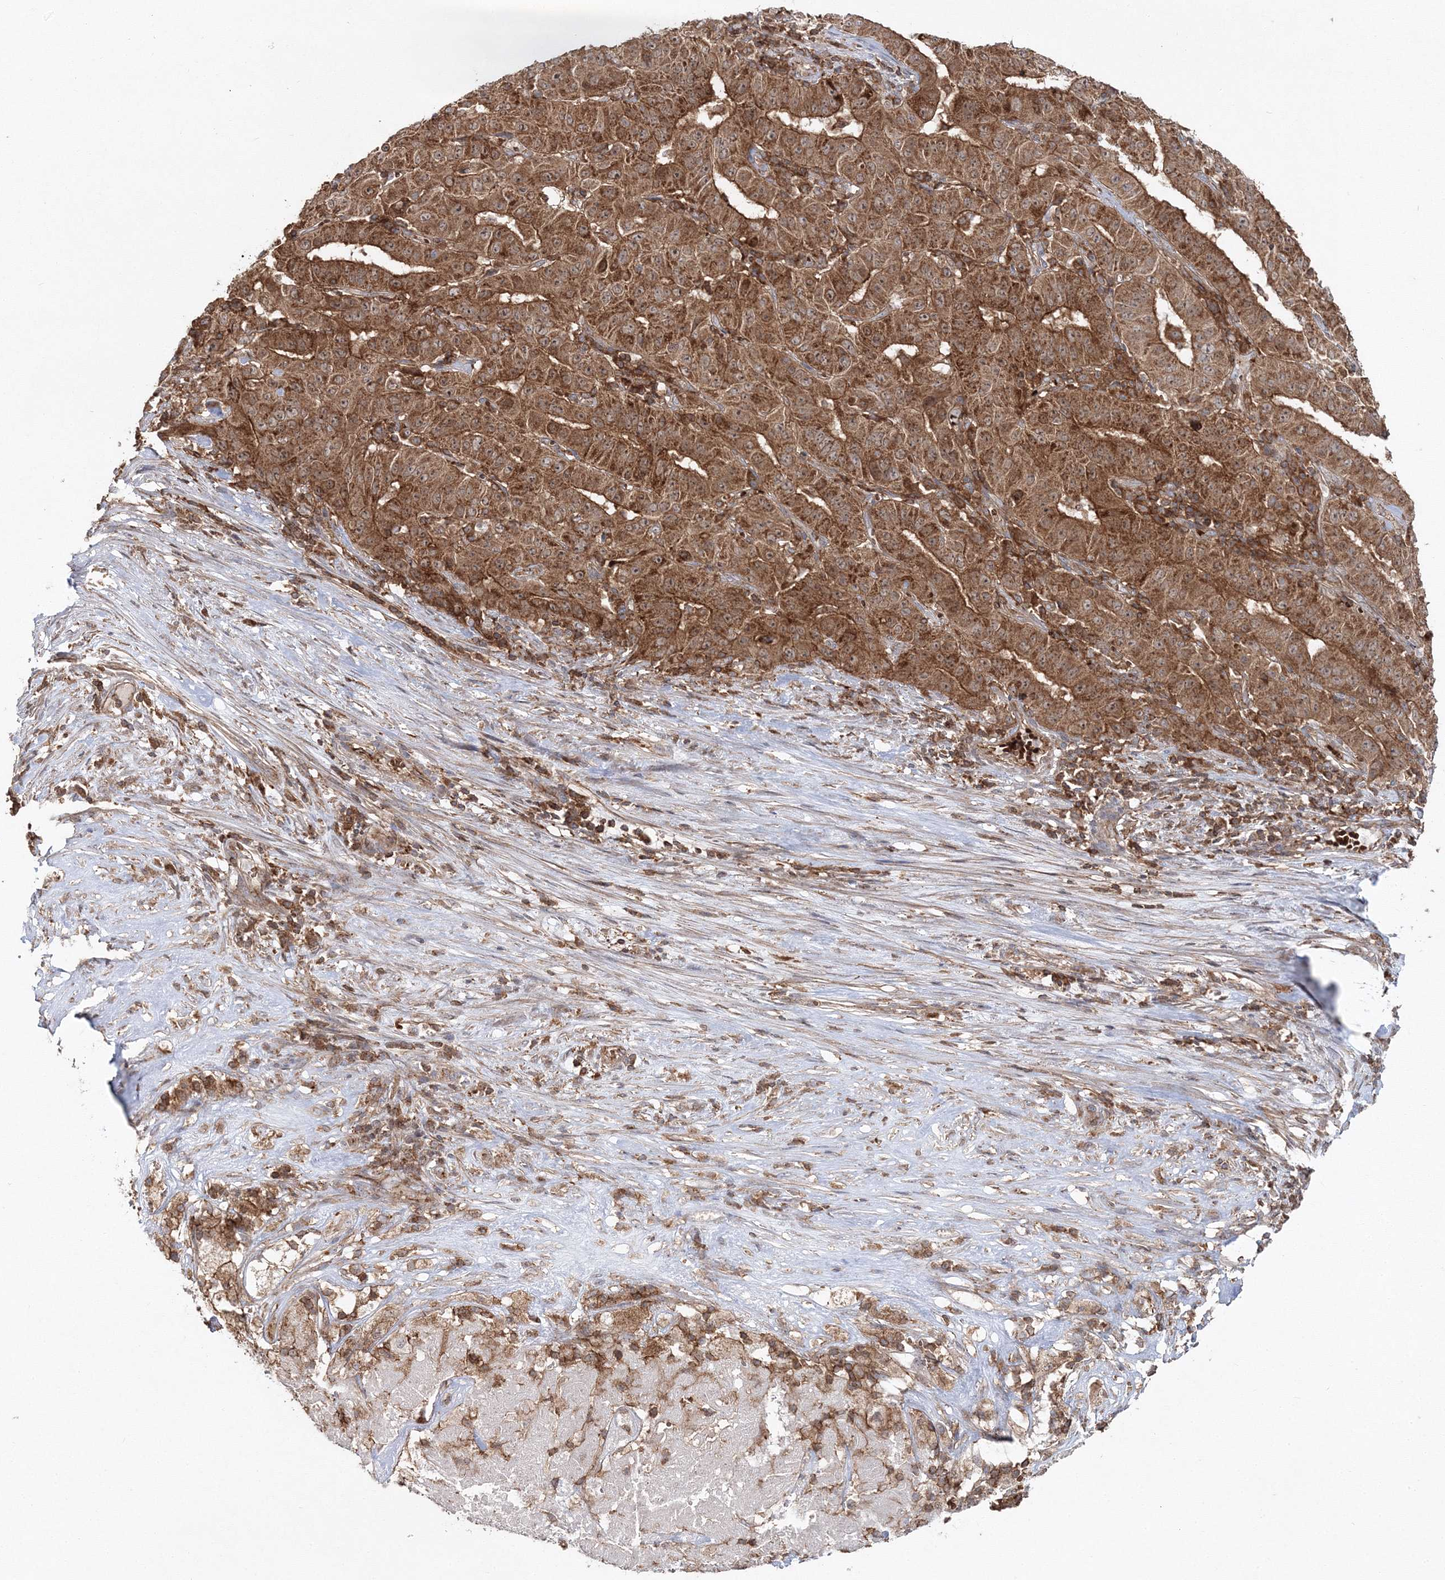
{"staining": {"intensity": "moderate", "quantity": ">75%", "location": "cytoplasmic/membranous"}, "tissue": "pancreatic cancer", "cell_type": "Tumor cells", "image_type": "cancer", "snomed": [{"axis": "morphology", "description": "Adenocarcinoma, NOS"}, {"axis": "topography", "description": "Pancreas"}], "caption": "DAB immunohistochemical staining of pancreatic adenocarcinoma demonstrates moderate cytoplasmic/membranous protein expression in approximately >75% of tumor cells.", "gene": "PCBD2", "patient": {"sex": "male", "age": 63}}